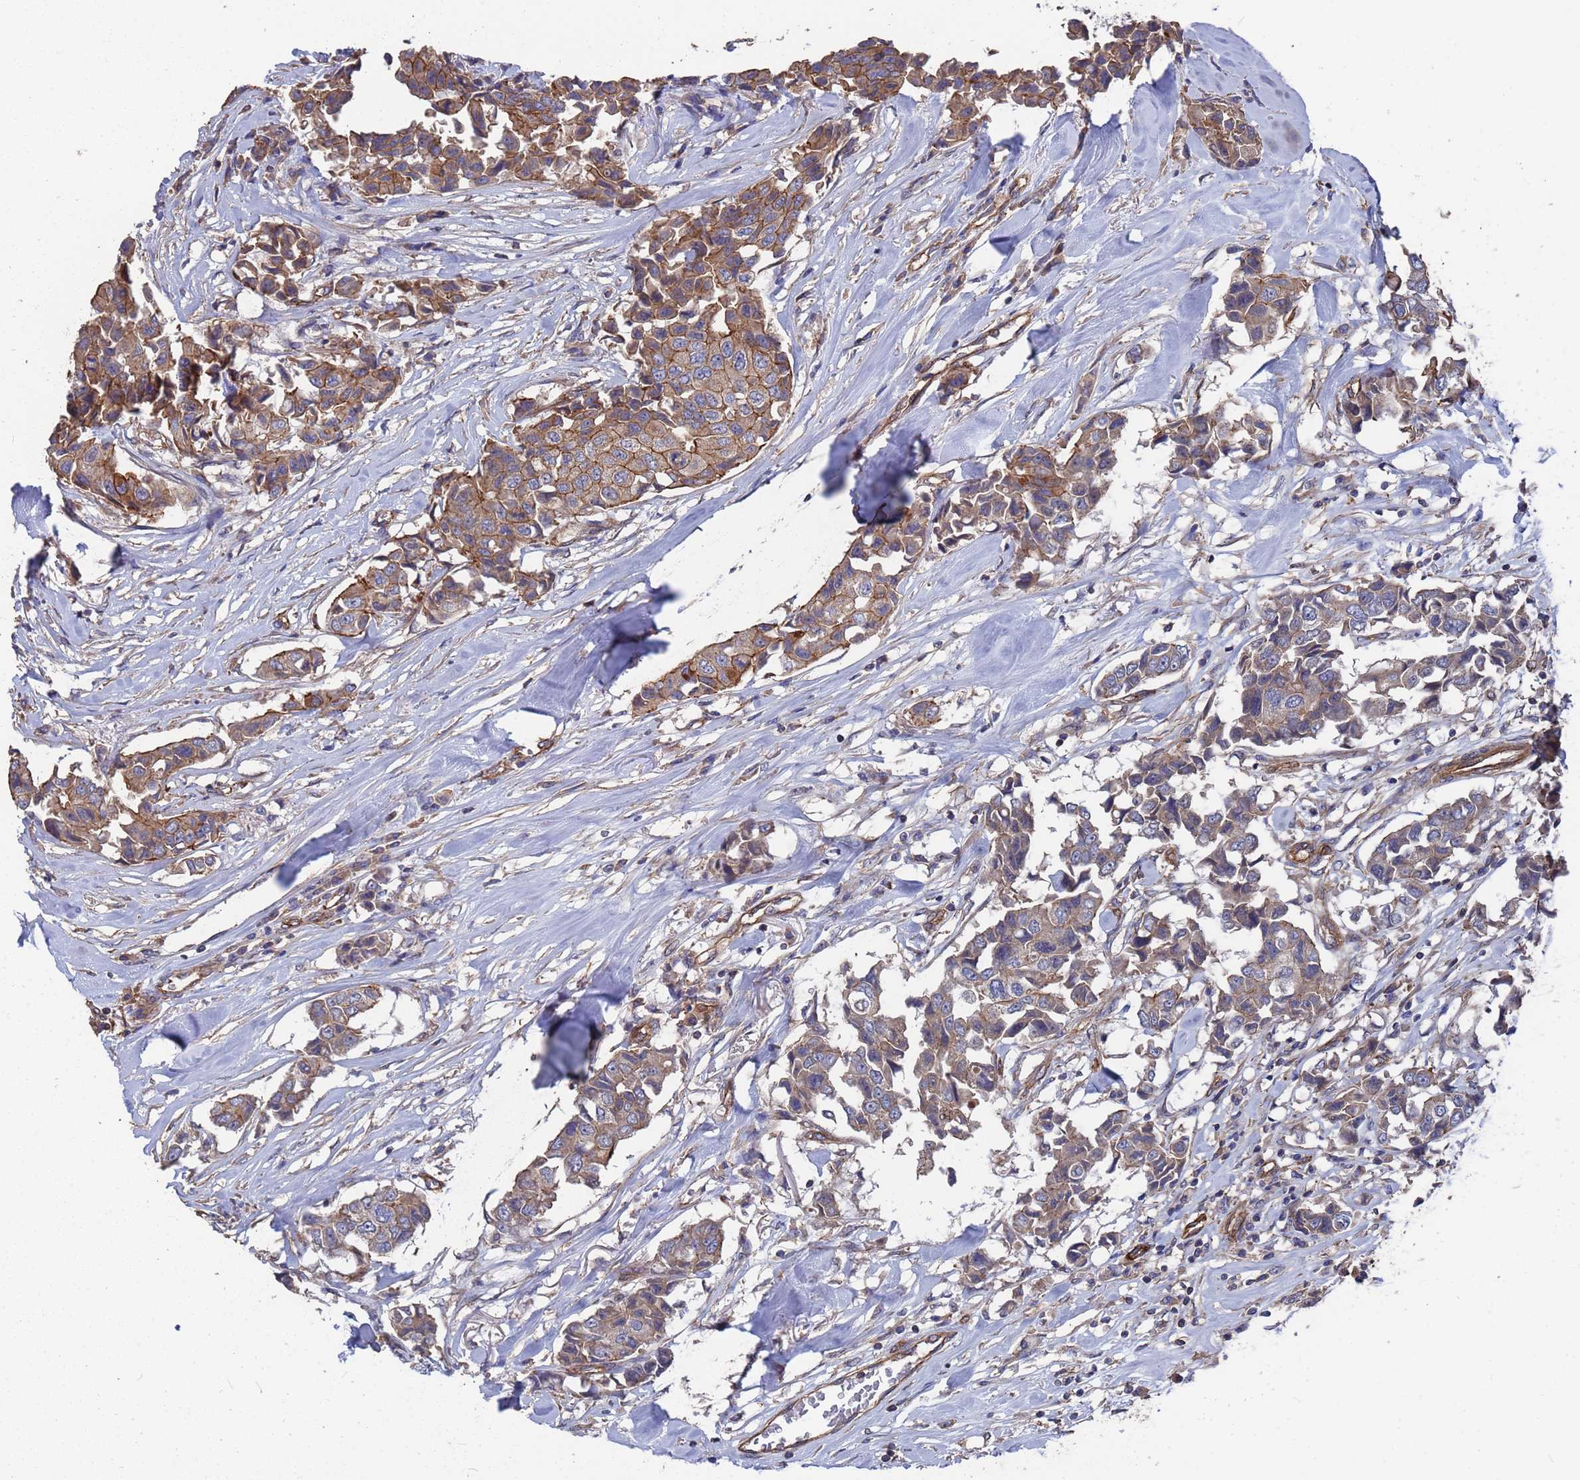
{"staining": {"intensity": "moderate", "quantity": "25%-75%", "location": "cytoplasmic/membranous"}, "tissue": "breast cancer", "cell_type": "Tumor cells", "image_type": "cancer", "snomed": [{"axis": "morphology", "description": "Duct carcinoma"}, {"axis": "topography", "description": "Breast"}], "caption": "Tumor cells demonstrate medium levels of moderate cytoplasmic/membranous staining in approximately 25%-75% of cells in breast cancer (intraductal carcinoma).", "gene": "NDUFAF6", "patient": {"sex": "female", "age": 80}}